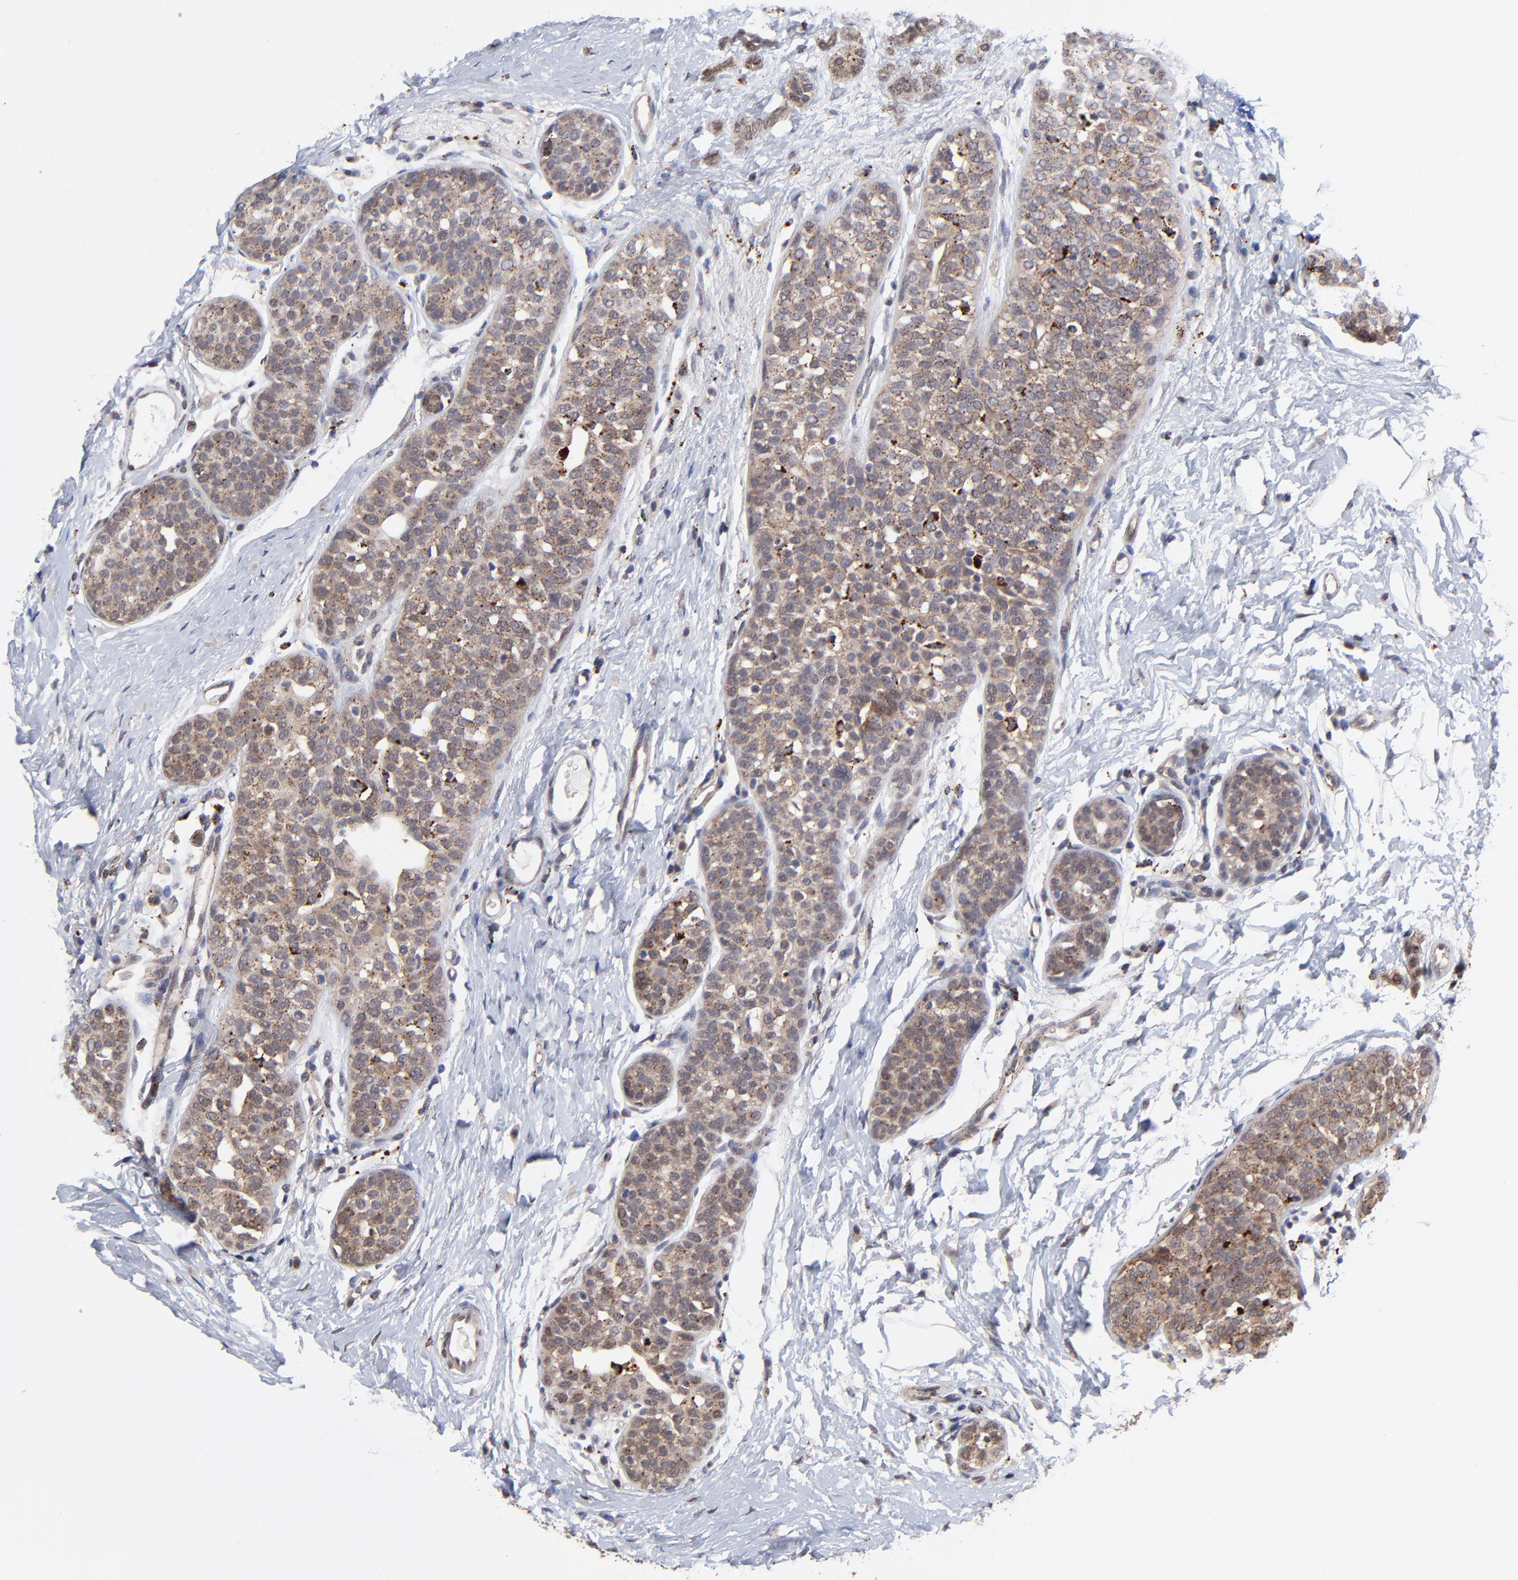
{"staining": {"intensity": "weak", "quantity": "25%-75%", "location": "cytoplasmic/membranous"}, "tissue": "breast cancer", "cell_type": "Tumor cells", "image_type": "cancer", "snomed": [{"axis": "morphology", "description": "Lobular carcinoma, in situ"}, {"axis": "morphology", "description": "Lobular carcinoma"}, {"axis": "topography", "description": "Breast"}], "caption": "Immunohistochemistry (DAB (3,3'-diaminobenzidine)) staining of breast cancer reveals weak cytoplasmic/membranous protein expression in approximately 25%-75% of tumor cells.", "gene": "PDE4B", "patient": {"sex": "female", "age": 41}}